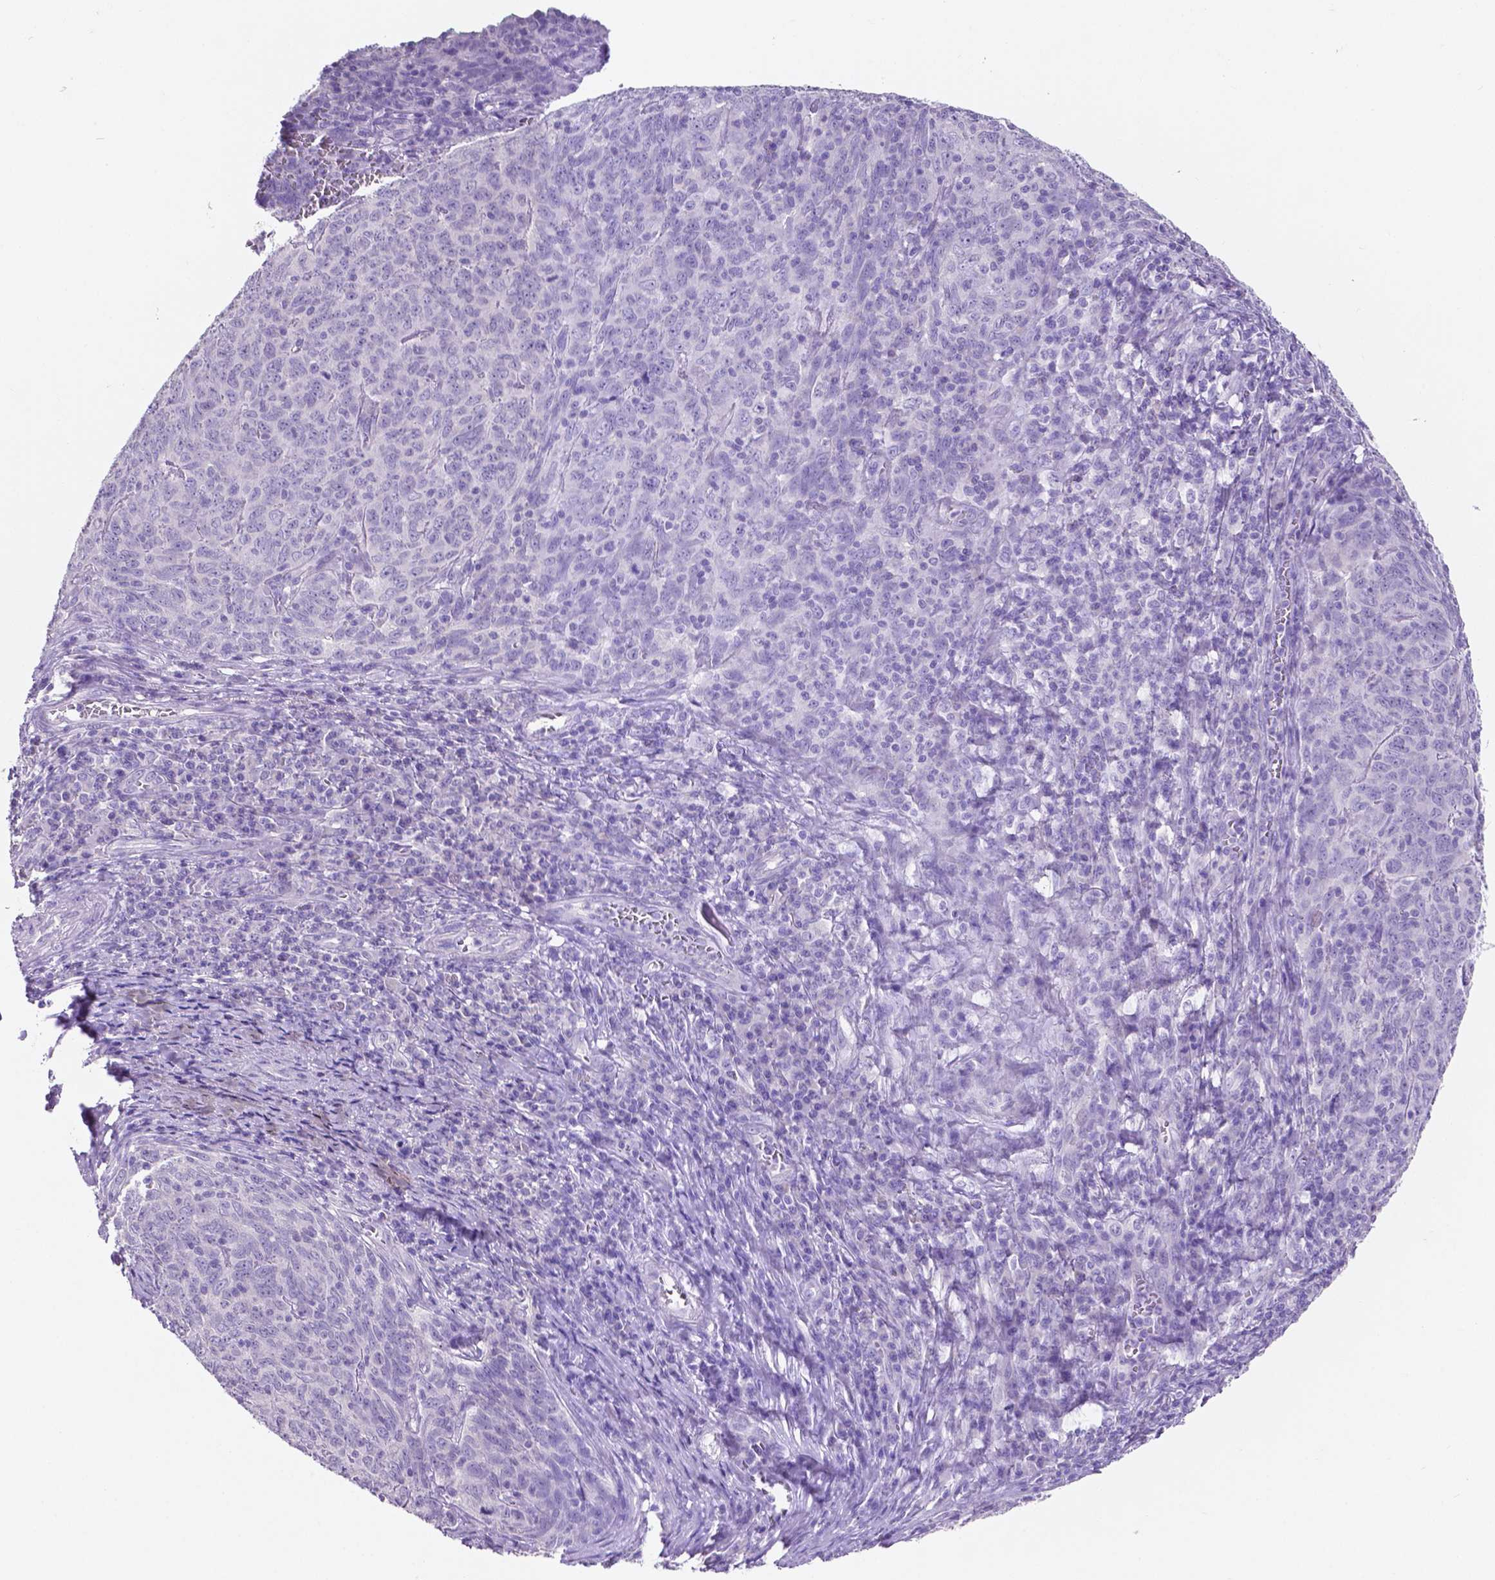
{"staining": {"intensity": "negative", "quantity": "none", "location": "none"}, "tissue": "skin cancer", "cell_type": "Tumor cells", "image_type": "cancer", "snomed": [{"axis": "morphology", "description": "Squamous cell carcinoma, NOS"}, {"axis": "topography", "description": "Skin"}, {"axis": "topography", "description": "Anal"}], "caption": "Tumor cells show no significant protein positivity in skin cancer.", "gene": "SLC22A2", "patient": {"sex": "female", "age": 51}}